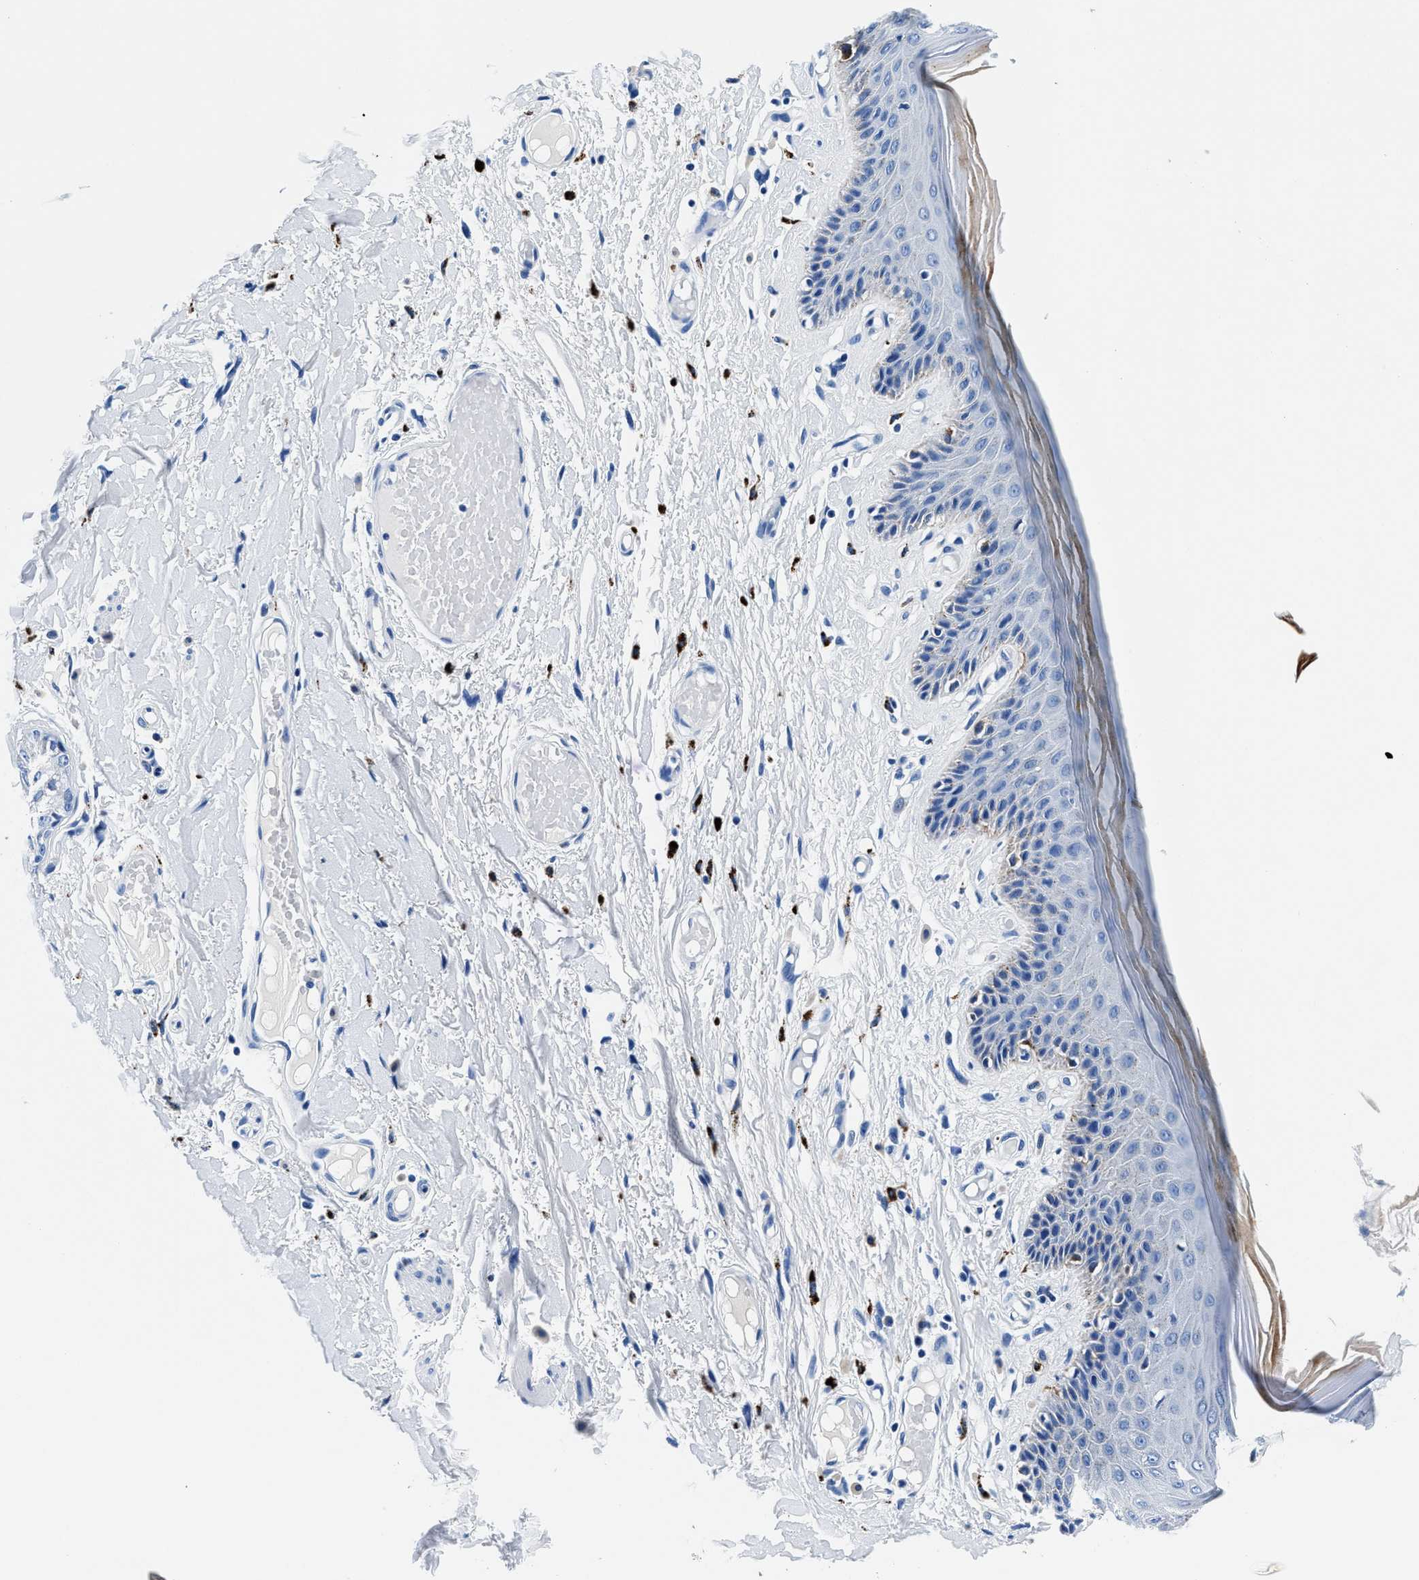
{"staining": {"intensity": "moderate", "quantity": "<25%", "location": "cytoplasmic/membranous"}, "tissue": "skin", "cell_type": "Epidermal cells", "image_type": "normal", "snomed": [{"axis": "morphology", "description": "Normal tissue, NOS"}, {"axis": "topography", "description": "Vulva"}], "caption": "Skin stained with a brown dye exhibits moderate cytoplasmic/membranous positive staining in about <25% of epidermal cells.", "gene": "OR14K1", "patient": {"sex": "female", "age": 73}}